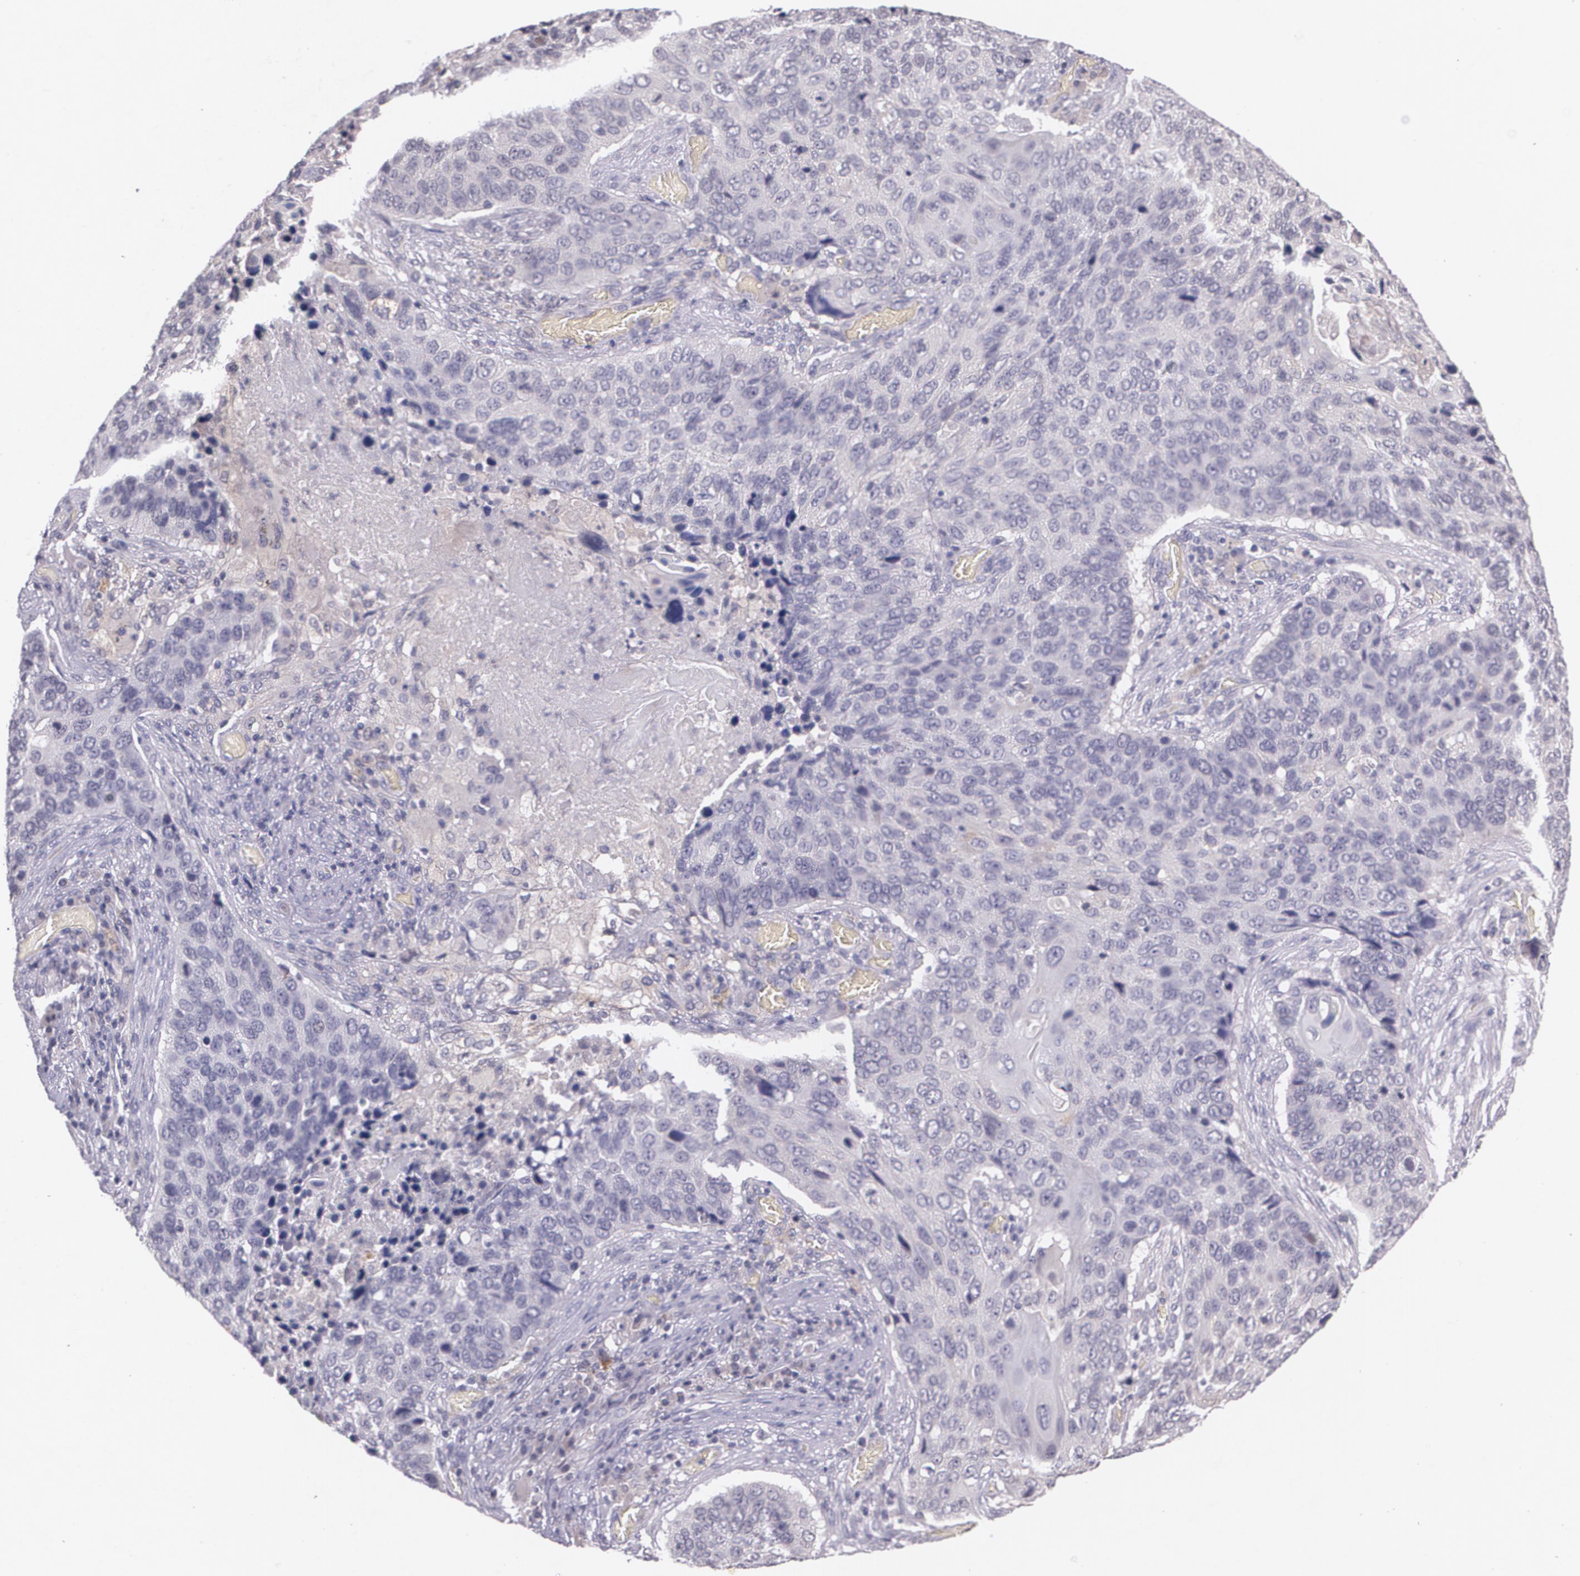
{"staining": {"intensity": "negative", "quantity": "none", "location": "none"}, "tissue": "lung cancer", "cell_type": "Tumor cells", "image_type": "cancer", "snomed": [{"axis": "morphology", "description": "Squamous cell carcinoma, NOS"}, {"axis": "topography", "description": "Lung"}], "caption": "There is no significant positivity in tumor cells of lung squamous cell carcinoma.", "gene": "TM4SF1", "patient": {"sex": "male", "age": 68}}